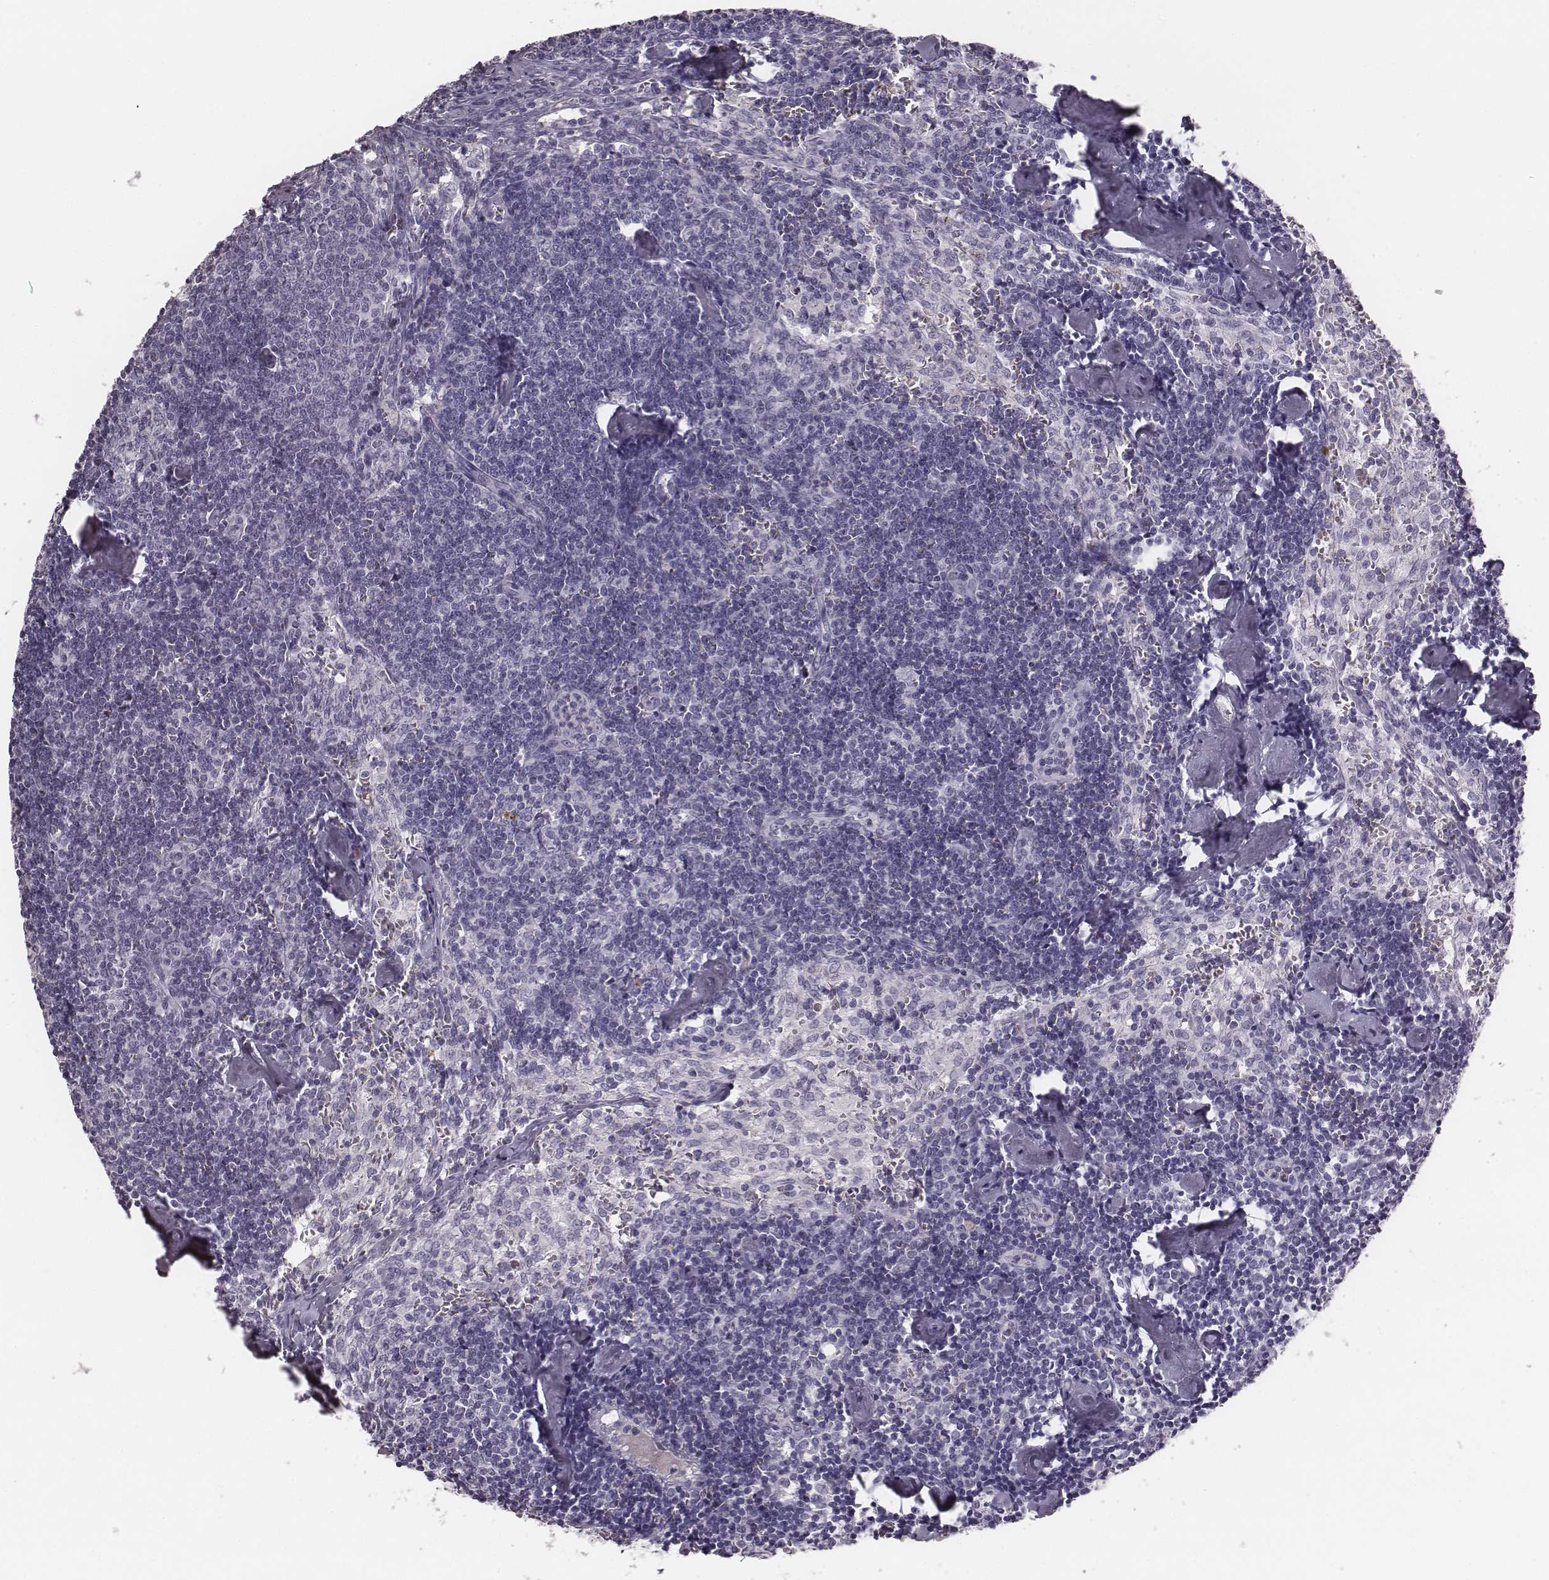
{"staining": {"intensity": "negative", "quantity": "none", "location": "none"}, "tissue": "lymph node", "cell_type": "Germinal center cells", "image_type": "normal", "snomed": [{"axis": "morphology", "description": "Normal tissue, NOS"}, {"axis": "topography", "description": "Lymph node"}], "caption": "Photomicrograph shows no significant protein expression in germinal center cells of benign lymph node.", "gene": "CSH1", "patient": {"sex": "female", "age": 50}}